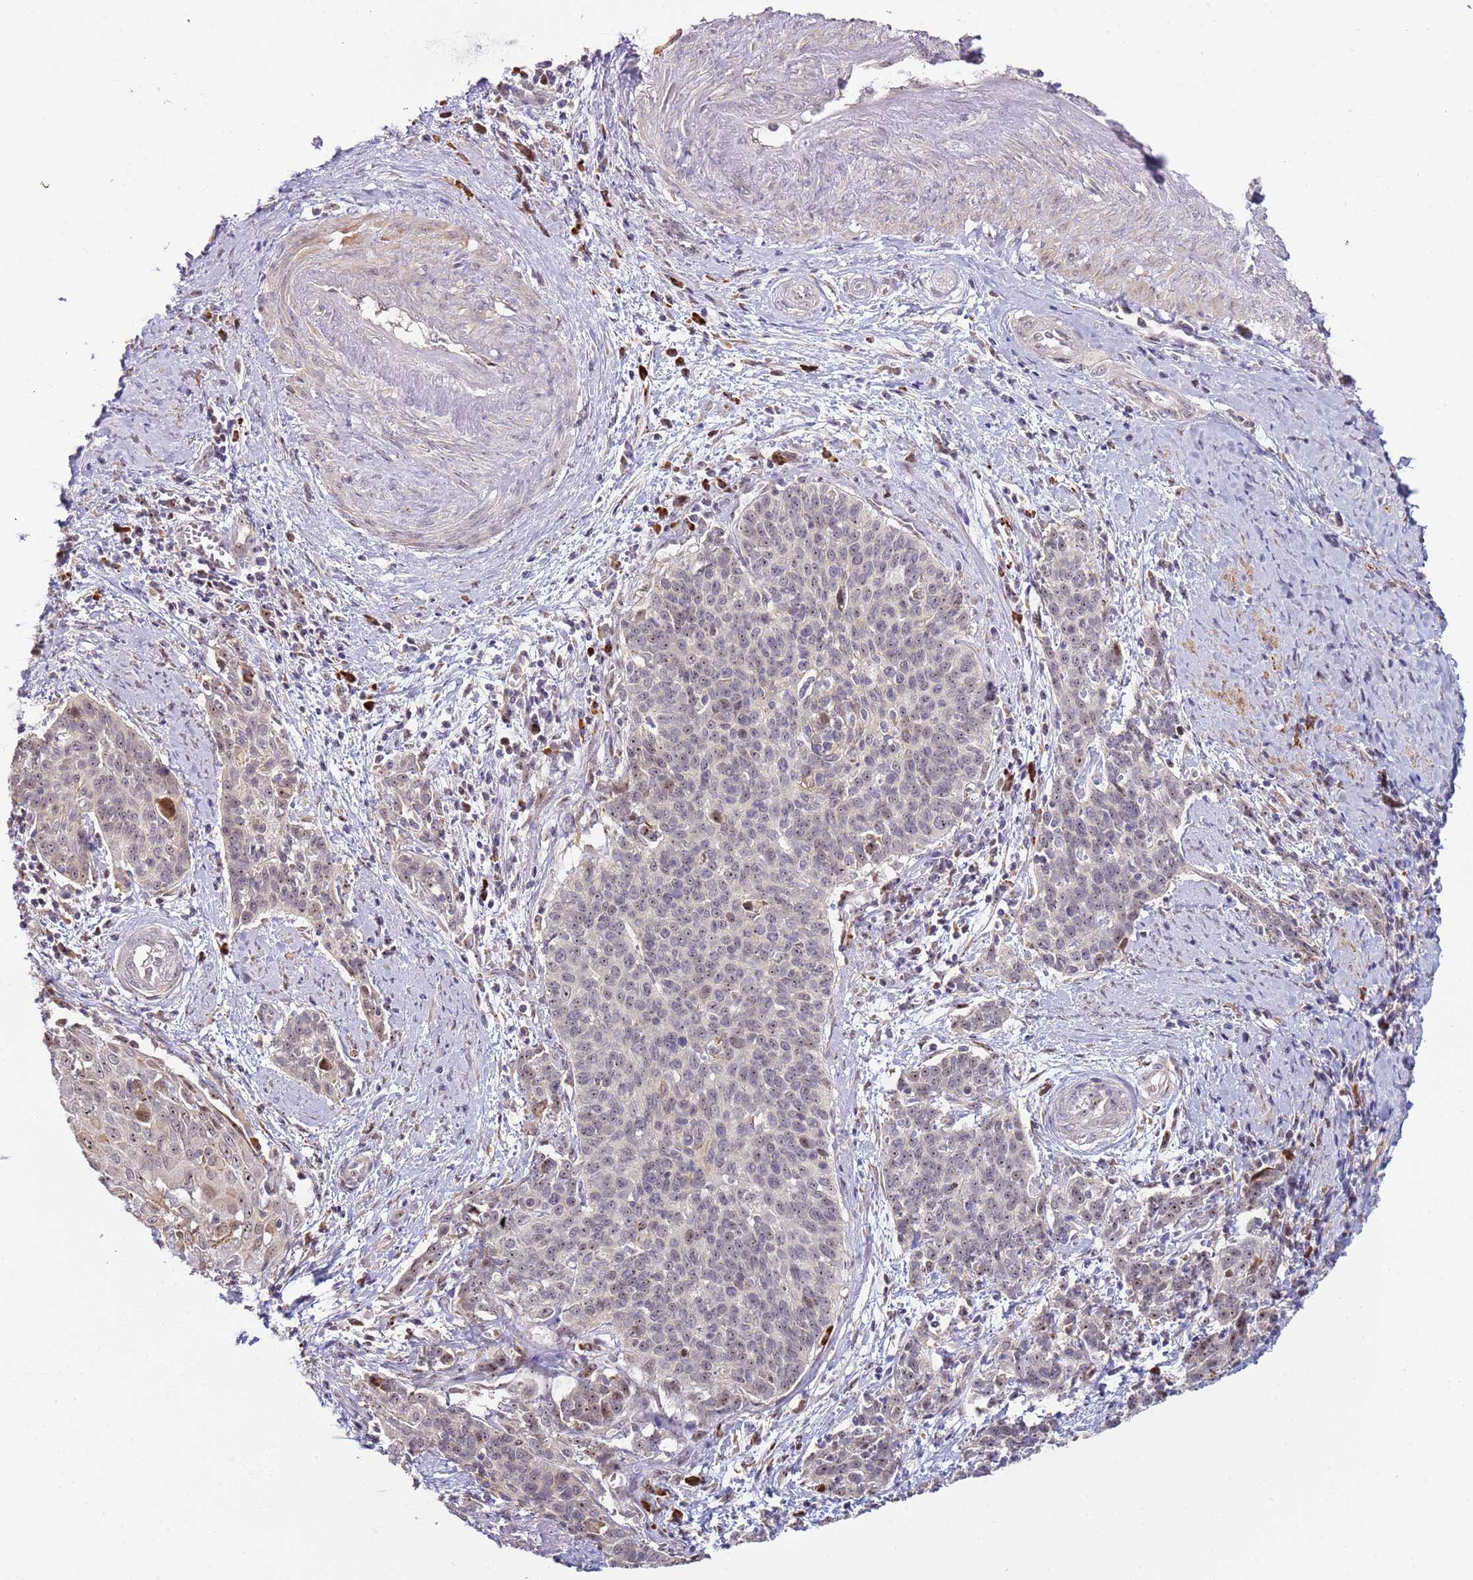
{"staining": {"intensity": "weak", "quantity": "25%-75%", "location": "nuclear"}, "tissue": "cervical cancer", "cell_type": "Tumor cells", "image_type": "cancer", "snomed": [{"axis": "morphology", "description": "Squamous cell carcinoma, NOS"}, {"axis": "topography", "description": "Cervix"}], "caption": "An IHC photomicrograph of neoplastic tissue is shown. Protein staining in brown highlights weak nuclear positivity in squamous cell carcinoma (cervical) within tumor cells. (DAB = brown stain, brightfield microscopy at high magnification).", "gene": "UCMA", "patient": {"sex": "female", "age": 39}}